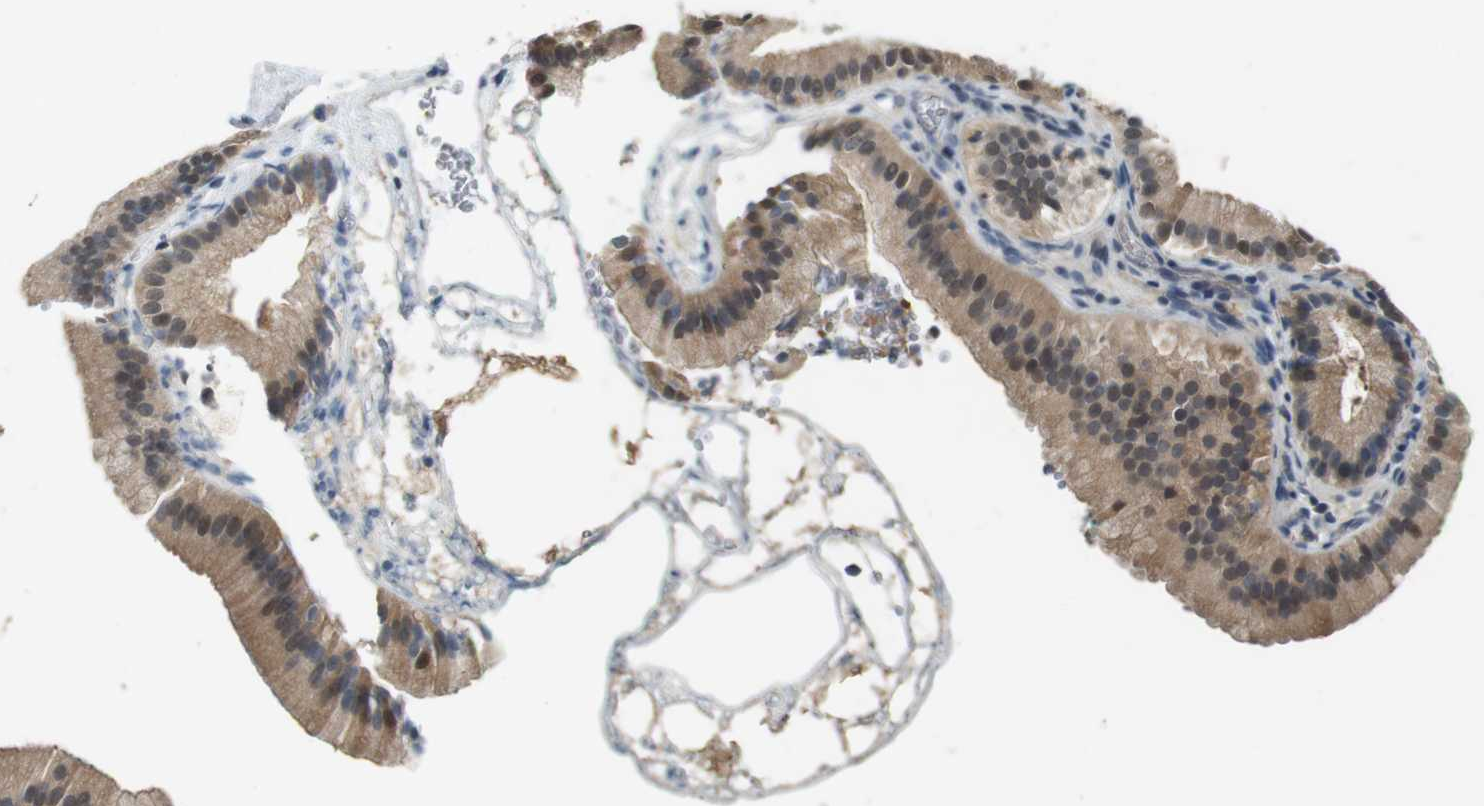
{"staining": {"intensity": "moderate", "quantity": ">75%", "location": "cytoplasmic/membranous,nuclear"}, "tissue": "gallbladder", "cell_type": "Glandular cells", "image_type": "normal", "snomed": [{"axis": "morphology", "description": "Normal tissue, NOS"}, {"axis": "topography", "description": "Gallbladder"}], "caption": "IHC (DAB) staining of unremarkable gallbladder displays moderate cytoplasmic/membranous,nuclear protein expression in about >75% of glandular cells.", "gene": "CDK14", "patient": {"sex": "male", "age": 55}}